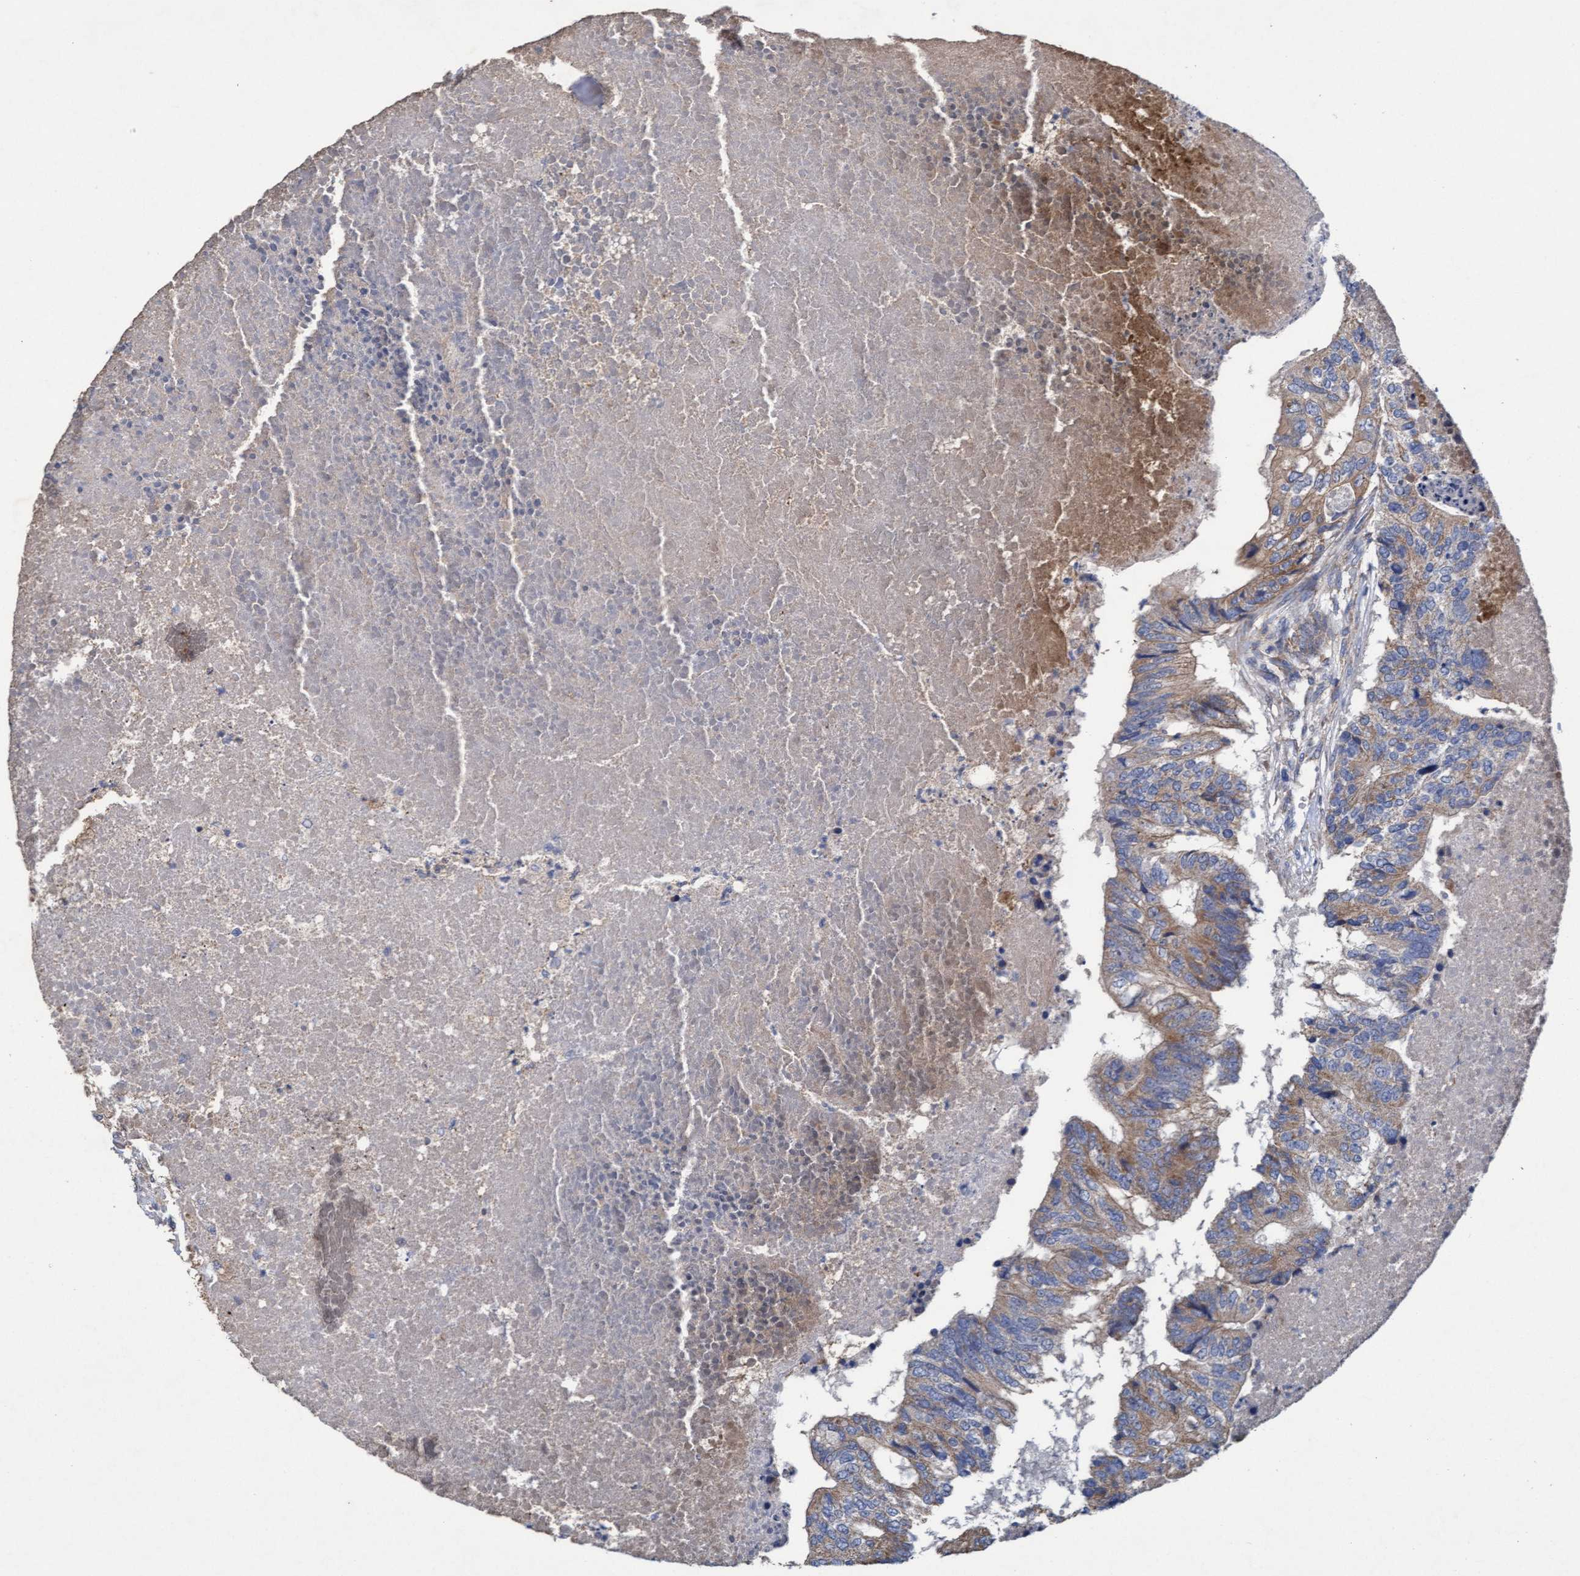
{"staining": {"intensity": "moderate", "quantity": ">75%", "location": "cytoplasmic/membranous"}, "tissue": "colorectal cancer", "cell_type": "Tumor cells", "image_type": "cancer", "snomed": [{"axis": "morphology", "description": "Adenocarcinoma, NOS"}, {"axis": "topography", "description": "Colon"}], "caption": "Immunohistochemical staining of human colorectal cancer (adenocarcinoma) demonstrates medium levels of moderate cytoplasmic/membranous protein staining in approximately >75% of tumor cells.", "gene": "MRPL38", "patient": {"sex": "female", "age": 67}}